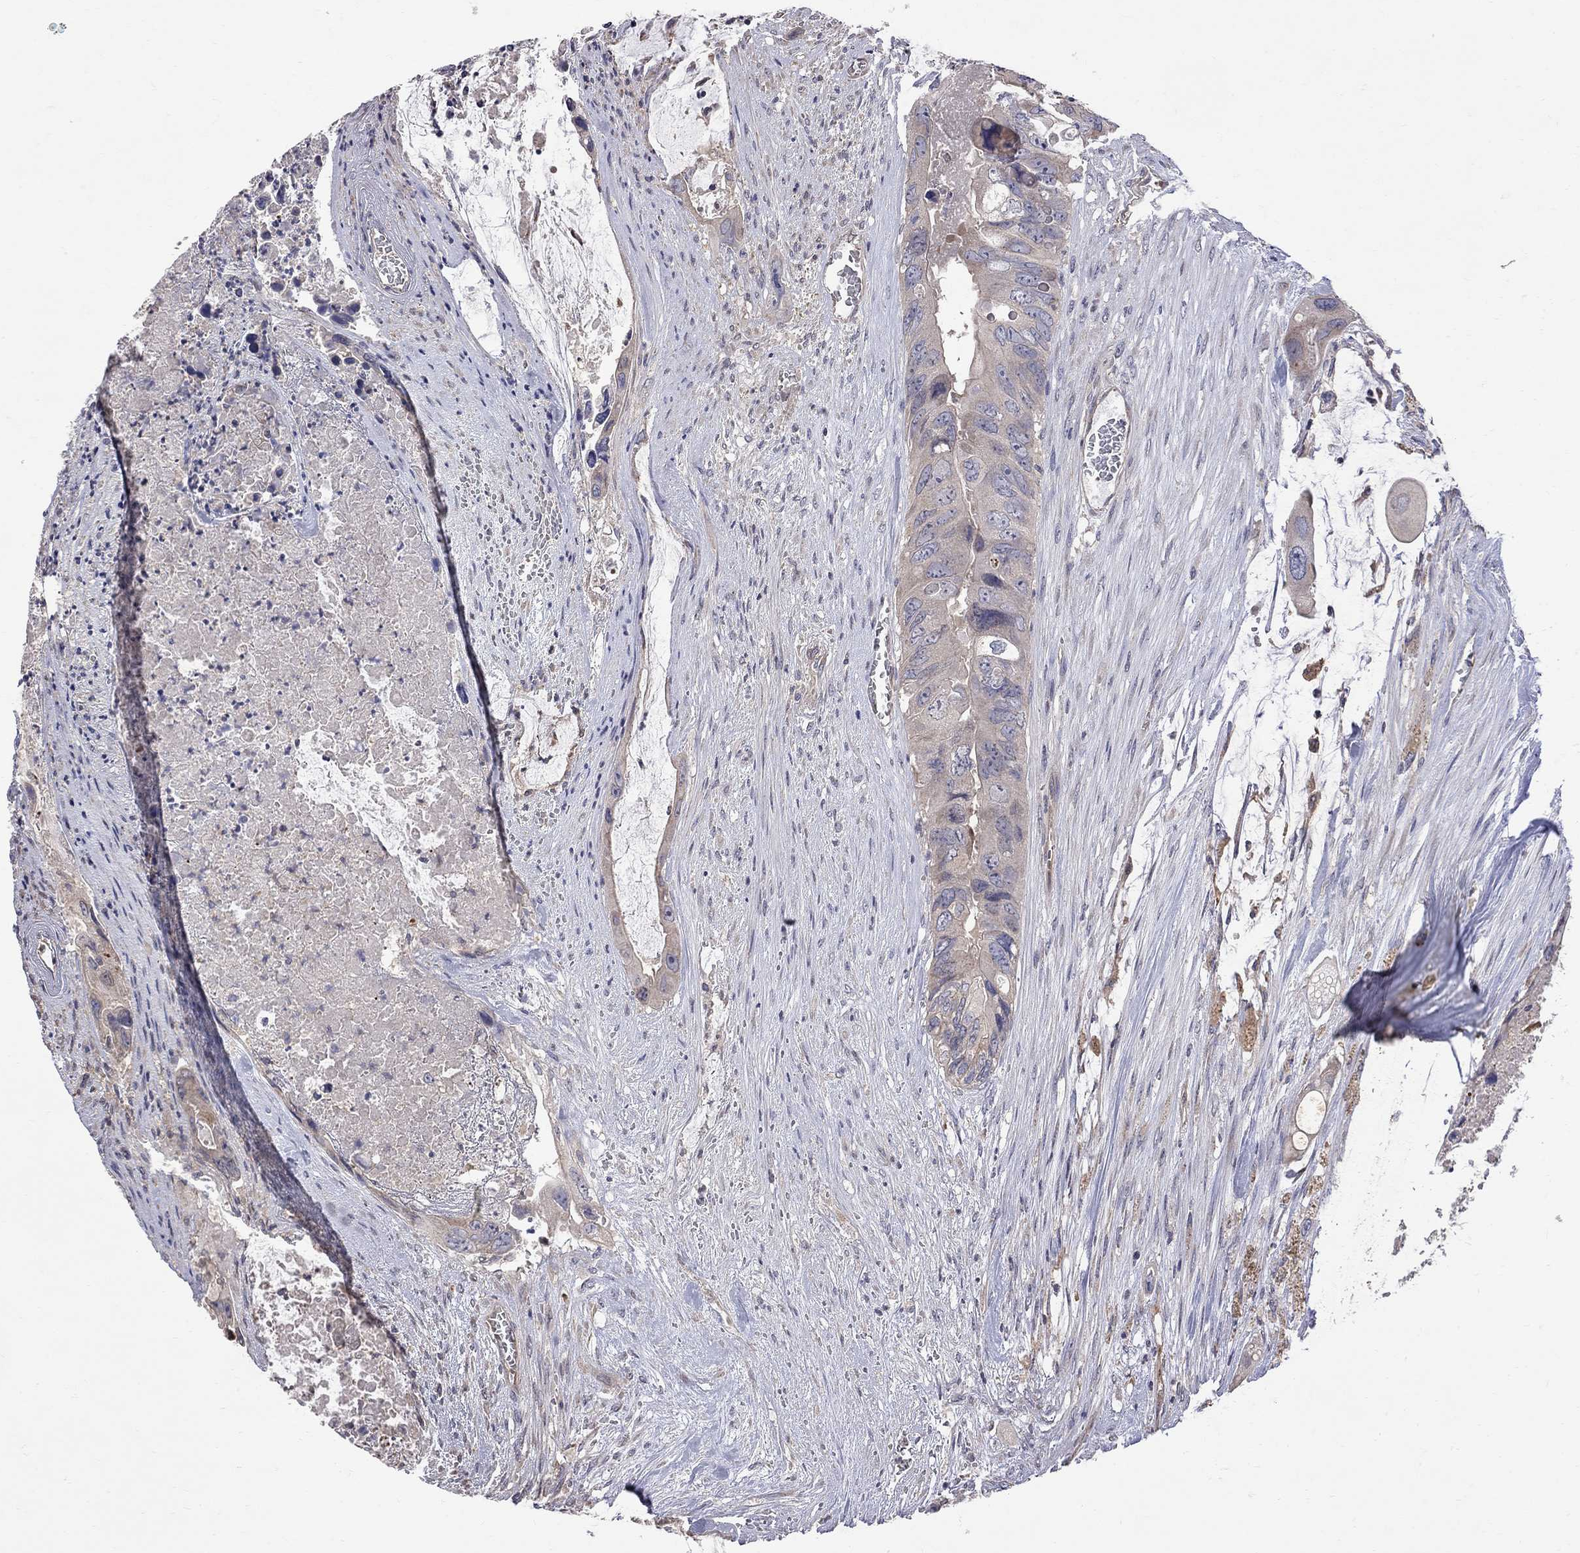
{"staining": {"intensity": "weak", "quantity": "<25%", "location": "cytoplasmic/membranous"}, "tissue": "colorectal cancer", "cell_type": "Tumor cells", "image_type": "cancer", "snomed": [{"axis": "morphology", "description": "Adenocarcinoma, NOS"}, {"axis": "topography", "description": "Rectum"}], "caption": "Tumor cells are negative for brown protein staining in adenocarcinoma (colorectal).", "gene": "ABI3", "patient": {"sex": "male", "age": 63}}